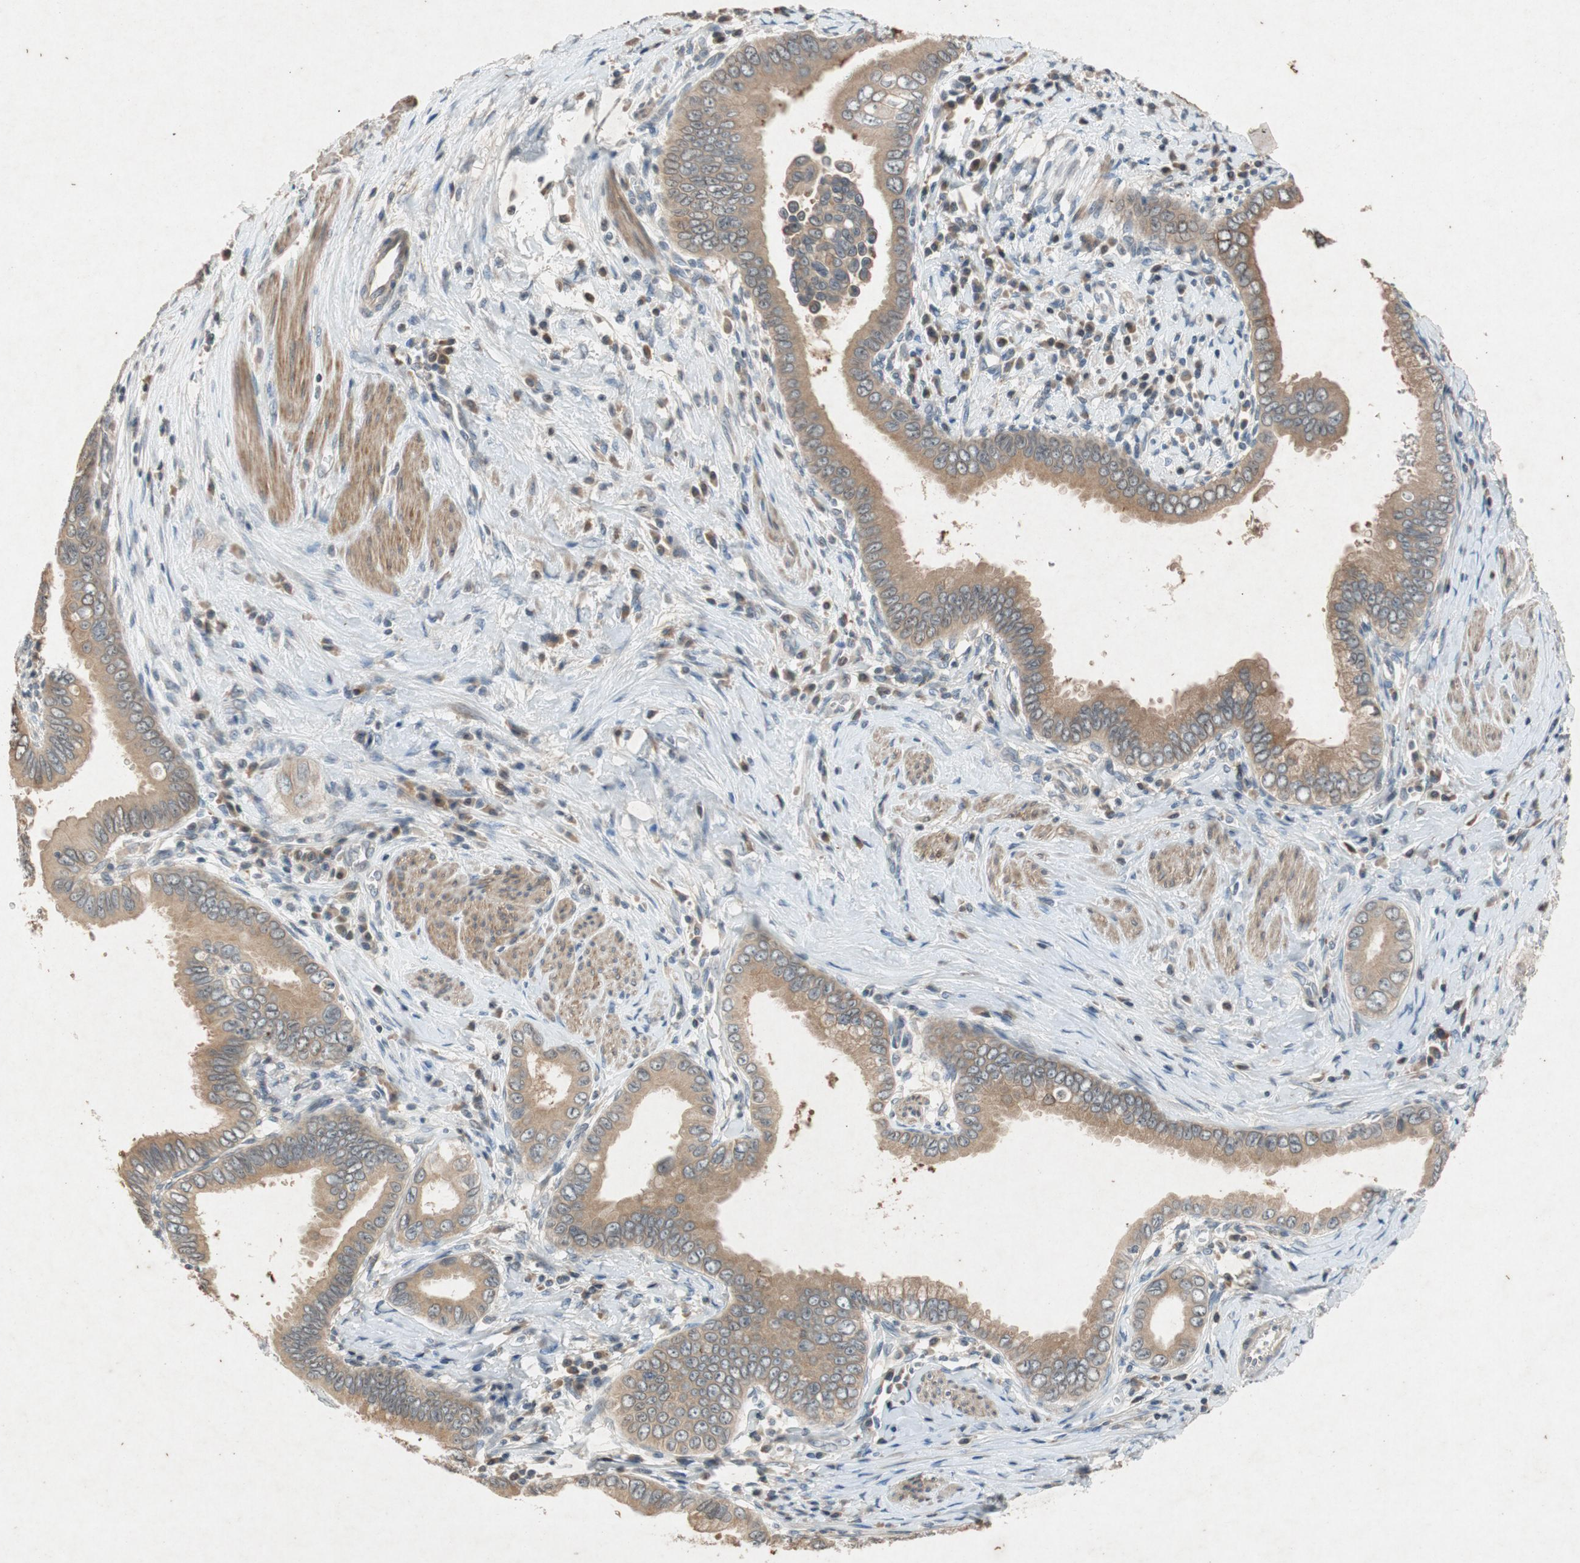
{"staining": {"intensity": "moderate", "quantity": ">75%", "location": "cytoplasmic/membranous"}, "tissue": "pancreatic cancer", "cell_type": "Tumor cells", "image_type": "cancer", "snomed": [{"axis": "morphology", "description": "Normal tissue, NOS"}, {"axis": "topography", "description": "Lymph node"}], "caption": "Pancreatic cancer stained with immunohistochemistry demonstrates moderate cytoplasmic/membranous positivity in approximately >75% of tumor cells.", "gene": "ATP2C1", "patient": {"sex": "male", "age": 50}}